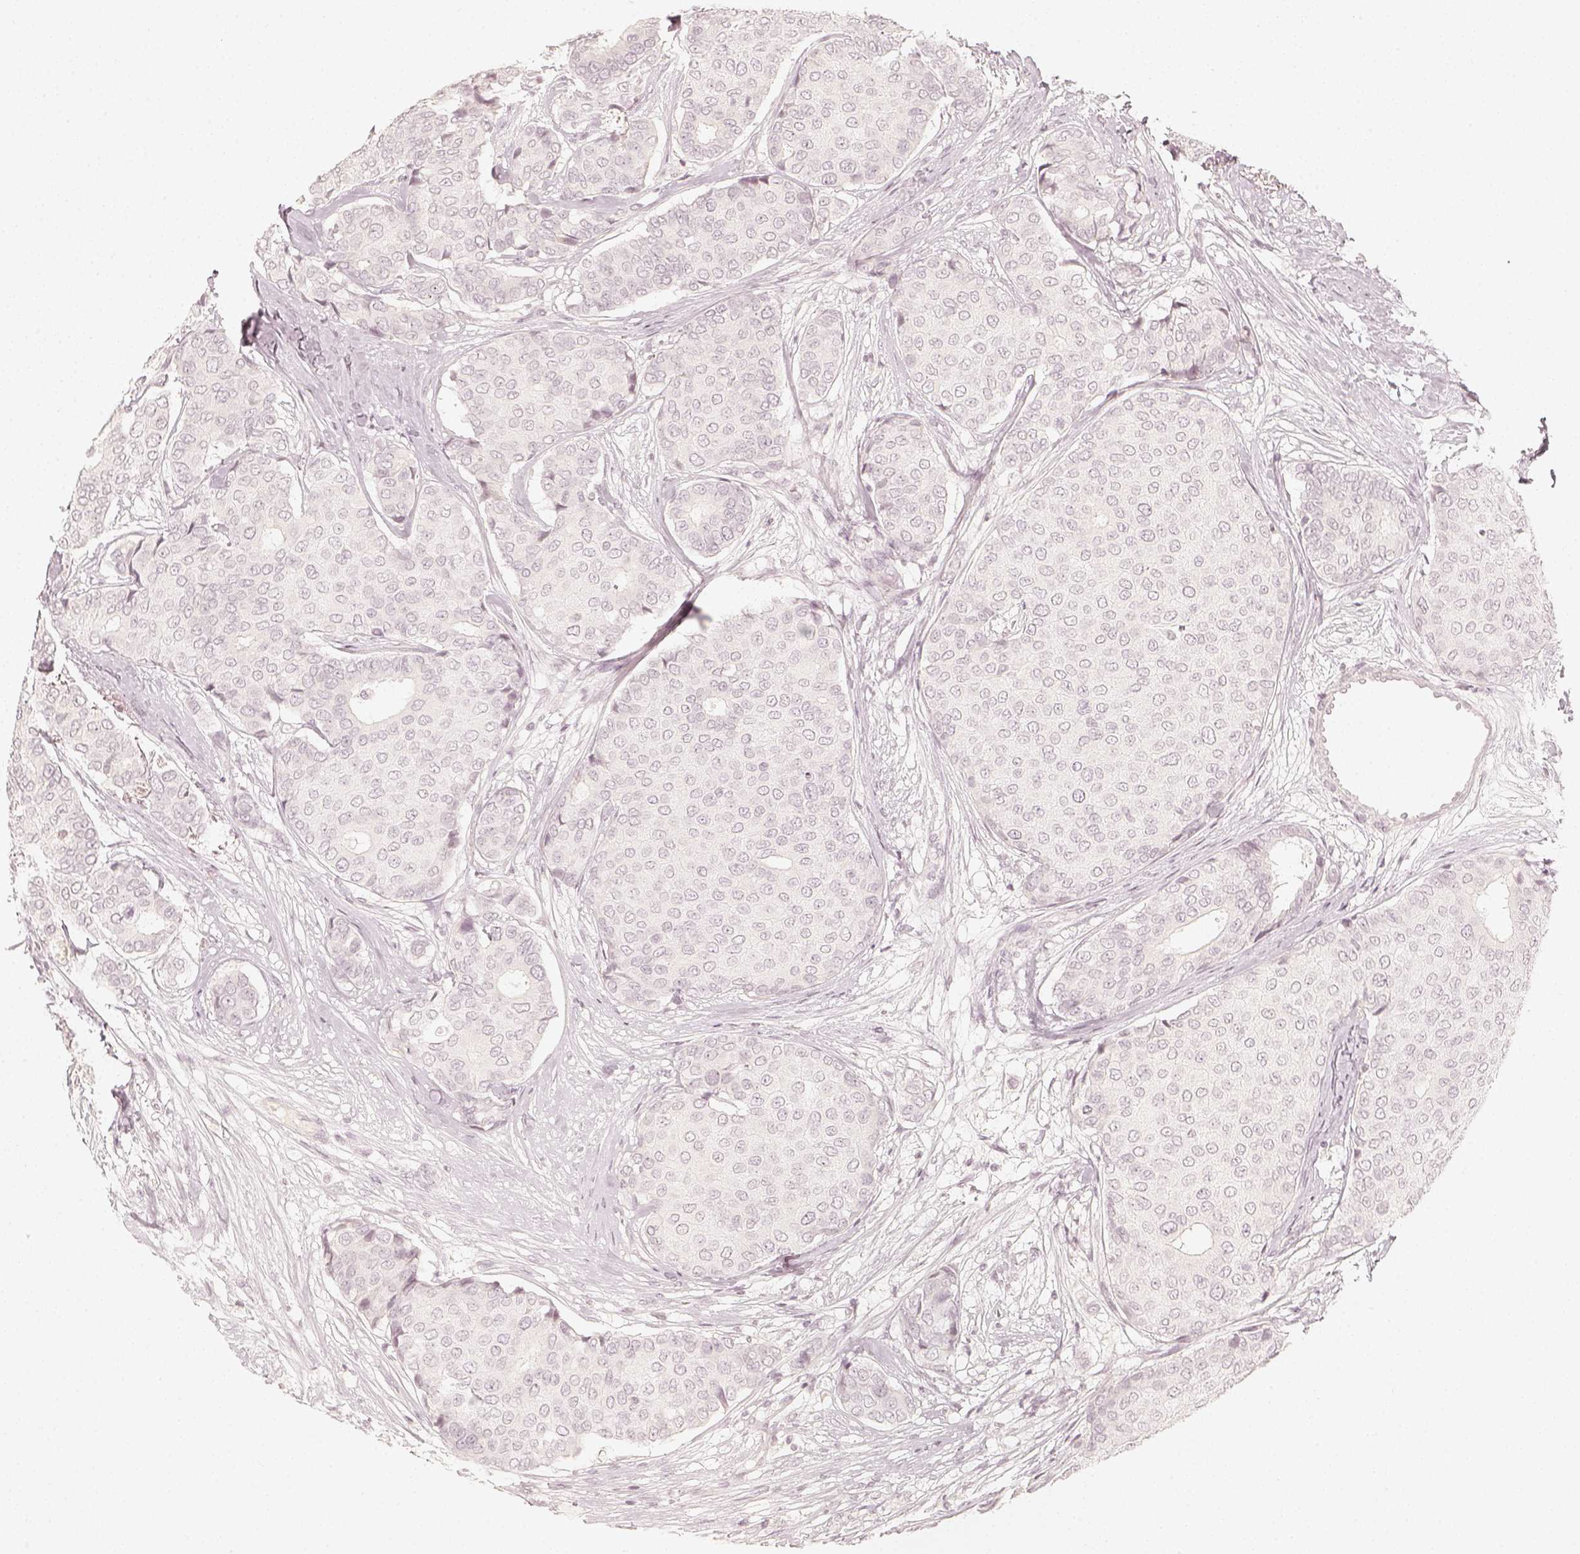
{"staining": {"intensity": "negative", "quantity": "none", "location": "none"}, "tissue": "breast cancer", "cell_type": "Tumor cells", "image_type": "cancer", "snomed": [{"axis": "morphology", "description": "Duct carcinoma"}, {"axis": "topography", "description": "Breast"}], "caption": "Tumor cells are negative for brown protein staining in breast cancer.", "gene": "DSG4", "patient": {"sex": "female", "age": 75}}